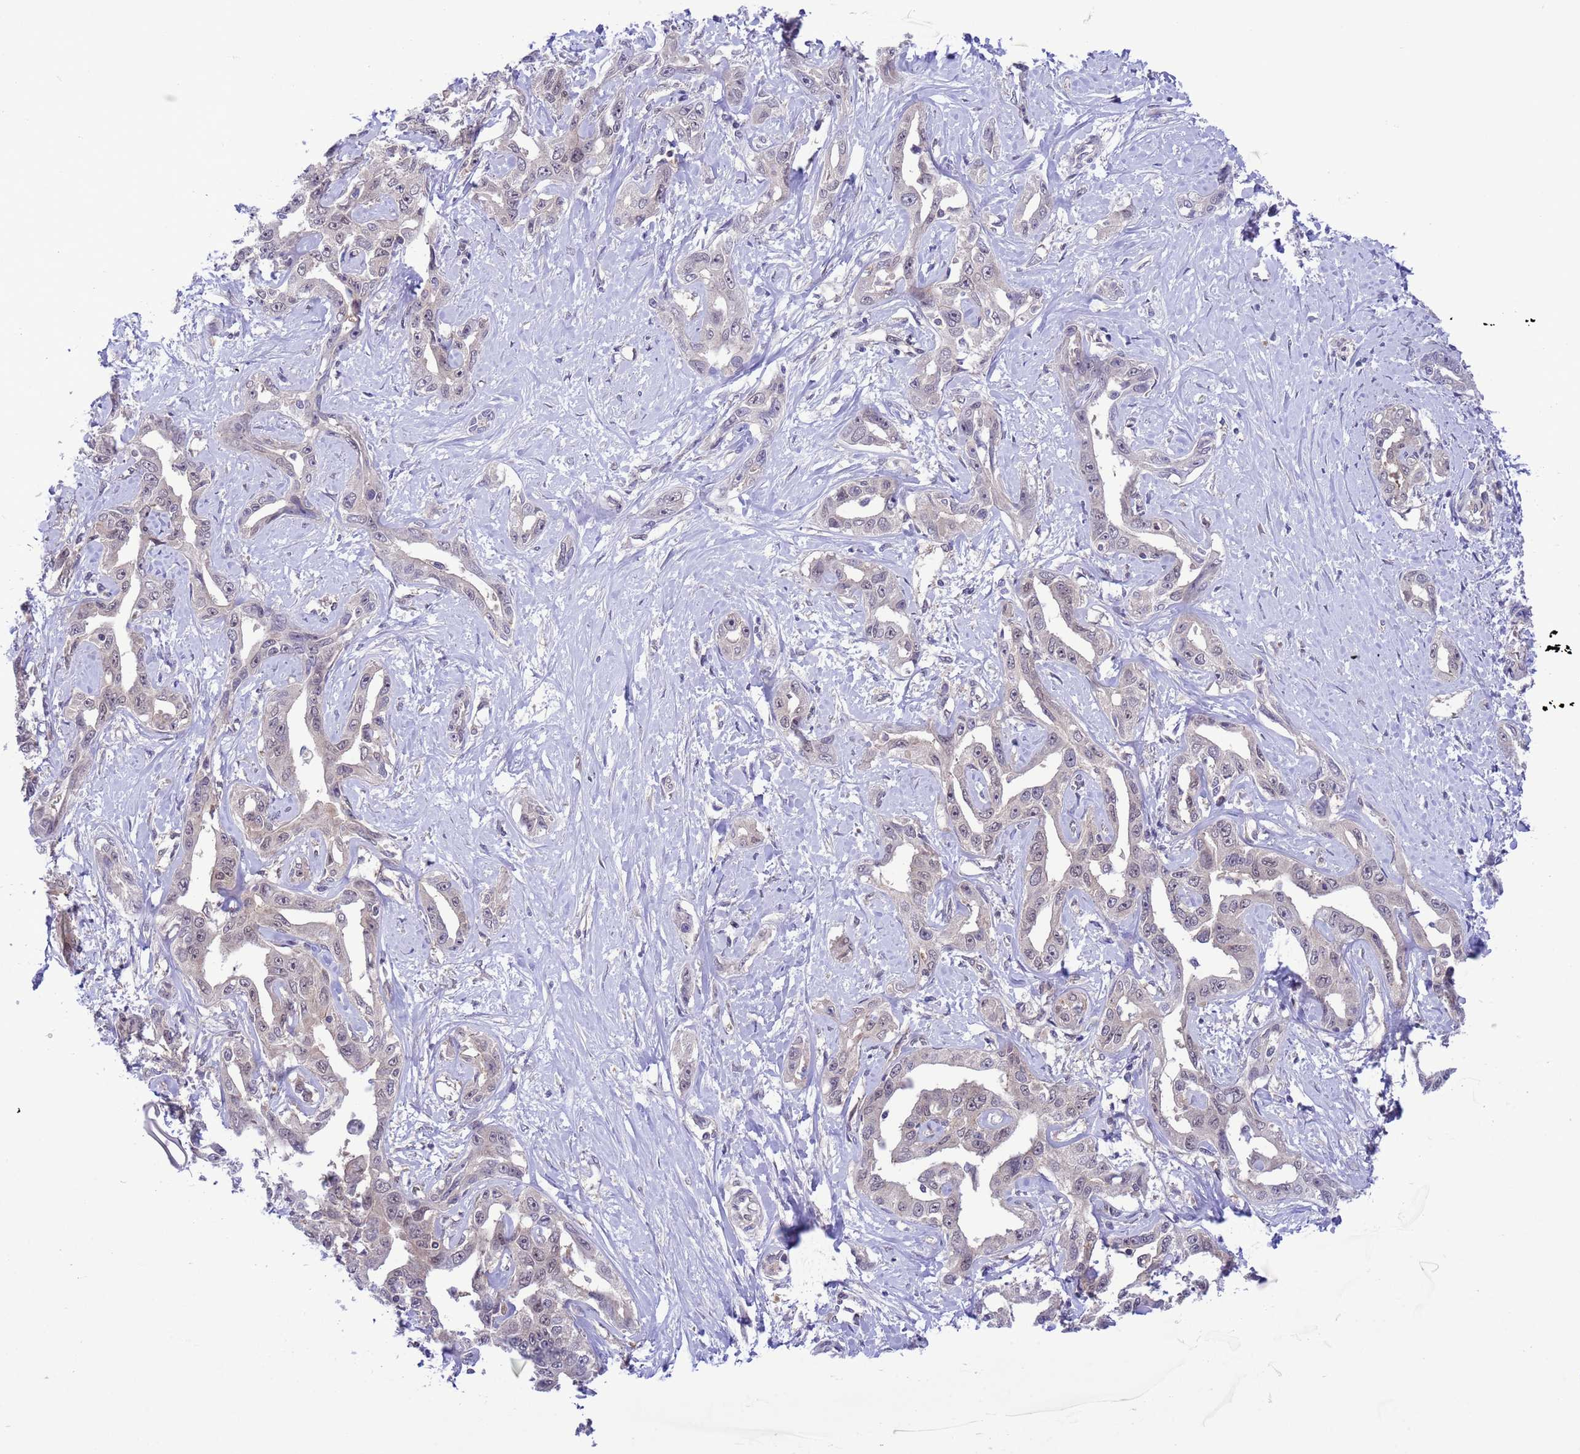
{"staining": {"intensity": "weak", "quantity": "<25%", "location": "nuclear"}, "tissue": "liver cancer", "cell_type": "Tumor cells", "image_type": "cancer", "snomed": [{"axis": "morphology", "description": "Cholangiocarcinoma"}, {"axis": "topography", "description": "Liver"}], "caption": "This is an IHC image of cholangiocarcinoma (liver). There is no staining in tumor cells.", "gene": "ZNF461", "patient": {"sex": "male", "age": 59}}